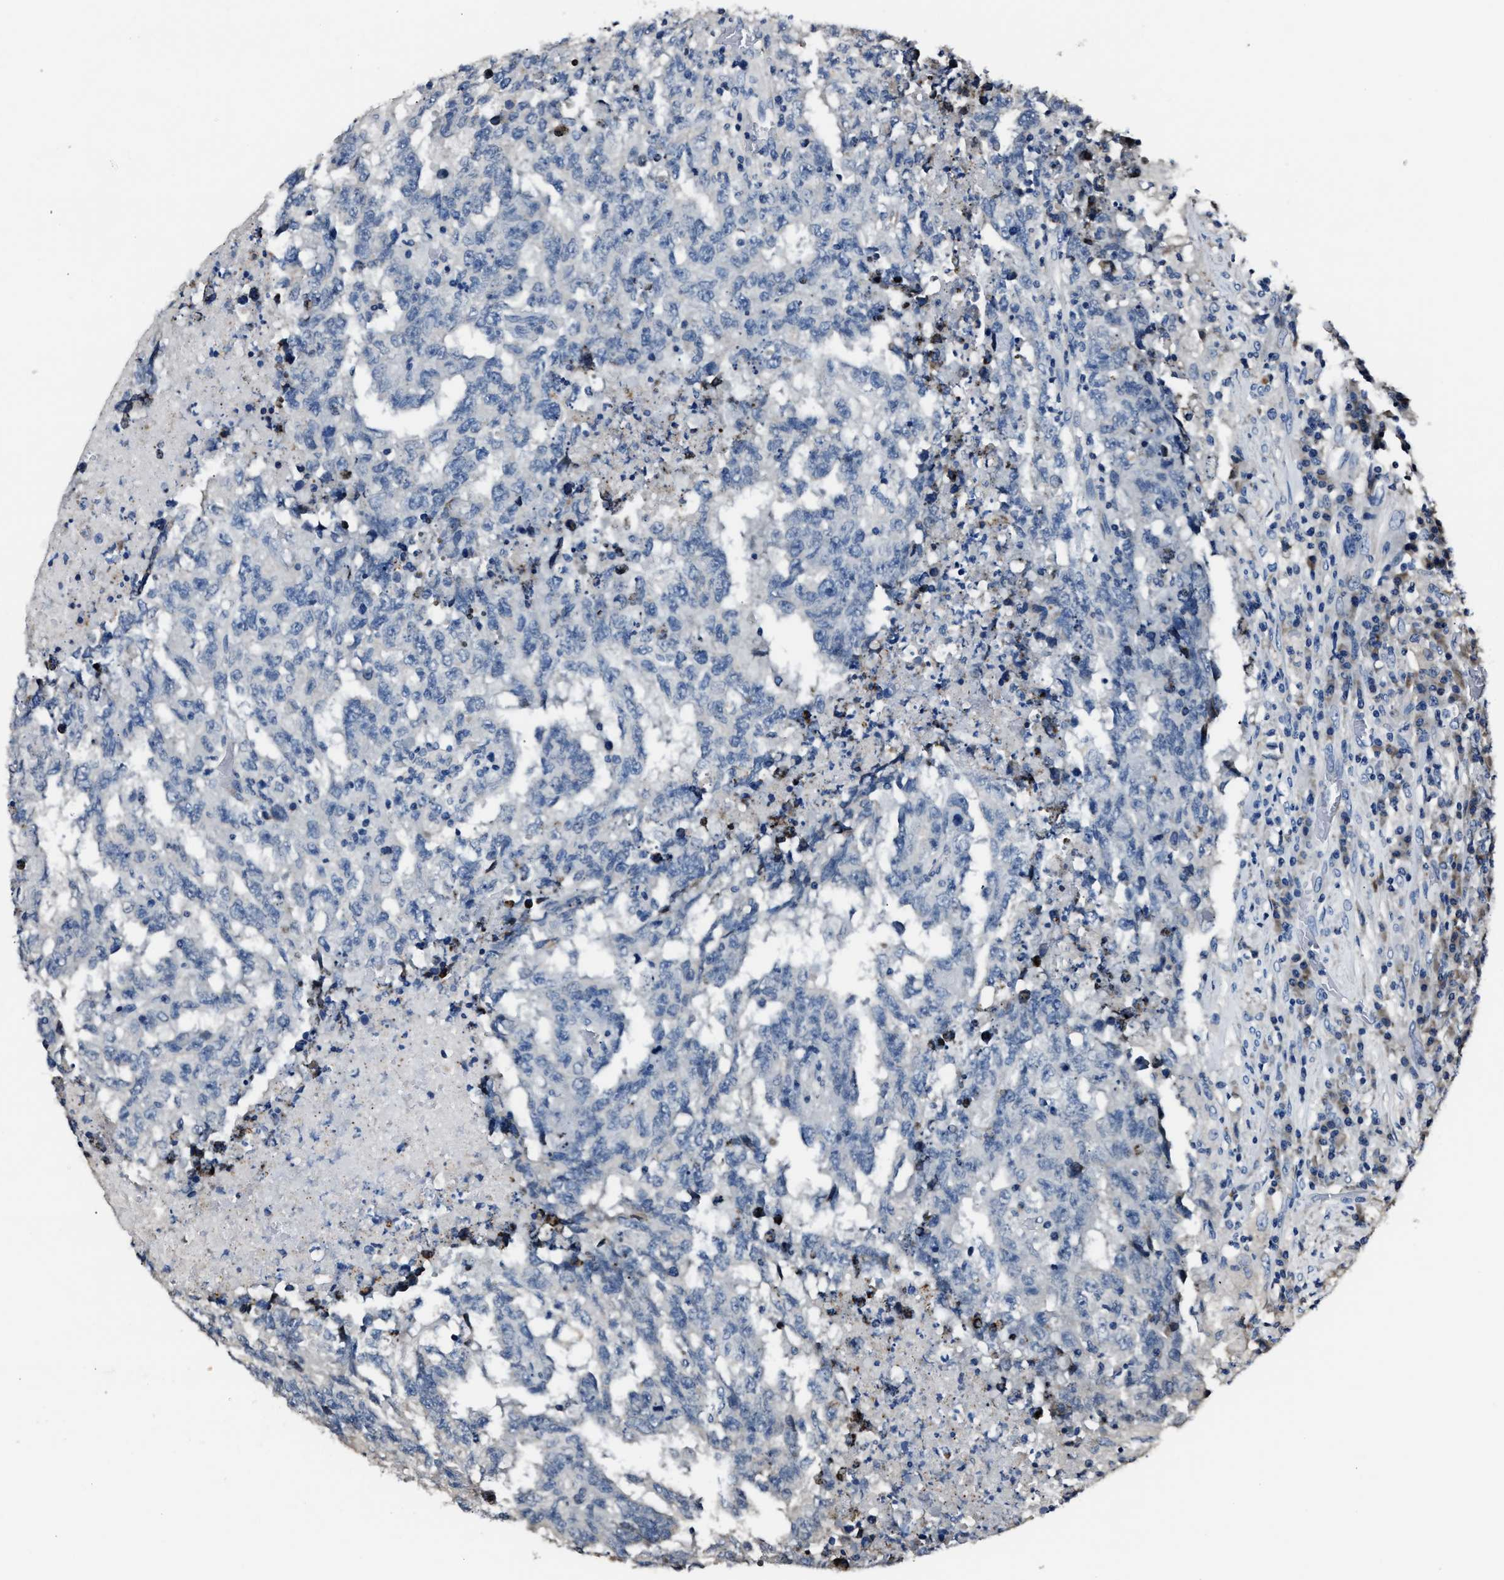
{"staining": {"intensity": "negative", "quantity": "none", "location": "none"}, "tissue": "testis cancer", "cell_type": "Tumor cells", "image_type": "cancer", "snomed": [{"axis": "morphology", "description": "Necrosis, NOS"}, {"axis": "morphology", "description": "Carcinoma, Embryonal, NOS"}, {"axis": "topography", "description": "Testis"}], "caption": "Immunohistochemical staining of testis cancer shows no significant positivity in tumor cells.", "gene": "DNAJC24", "patient": {"sex": "male", "age": 19}}